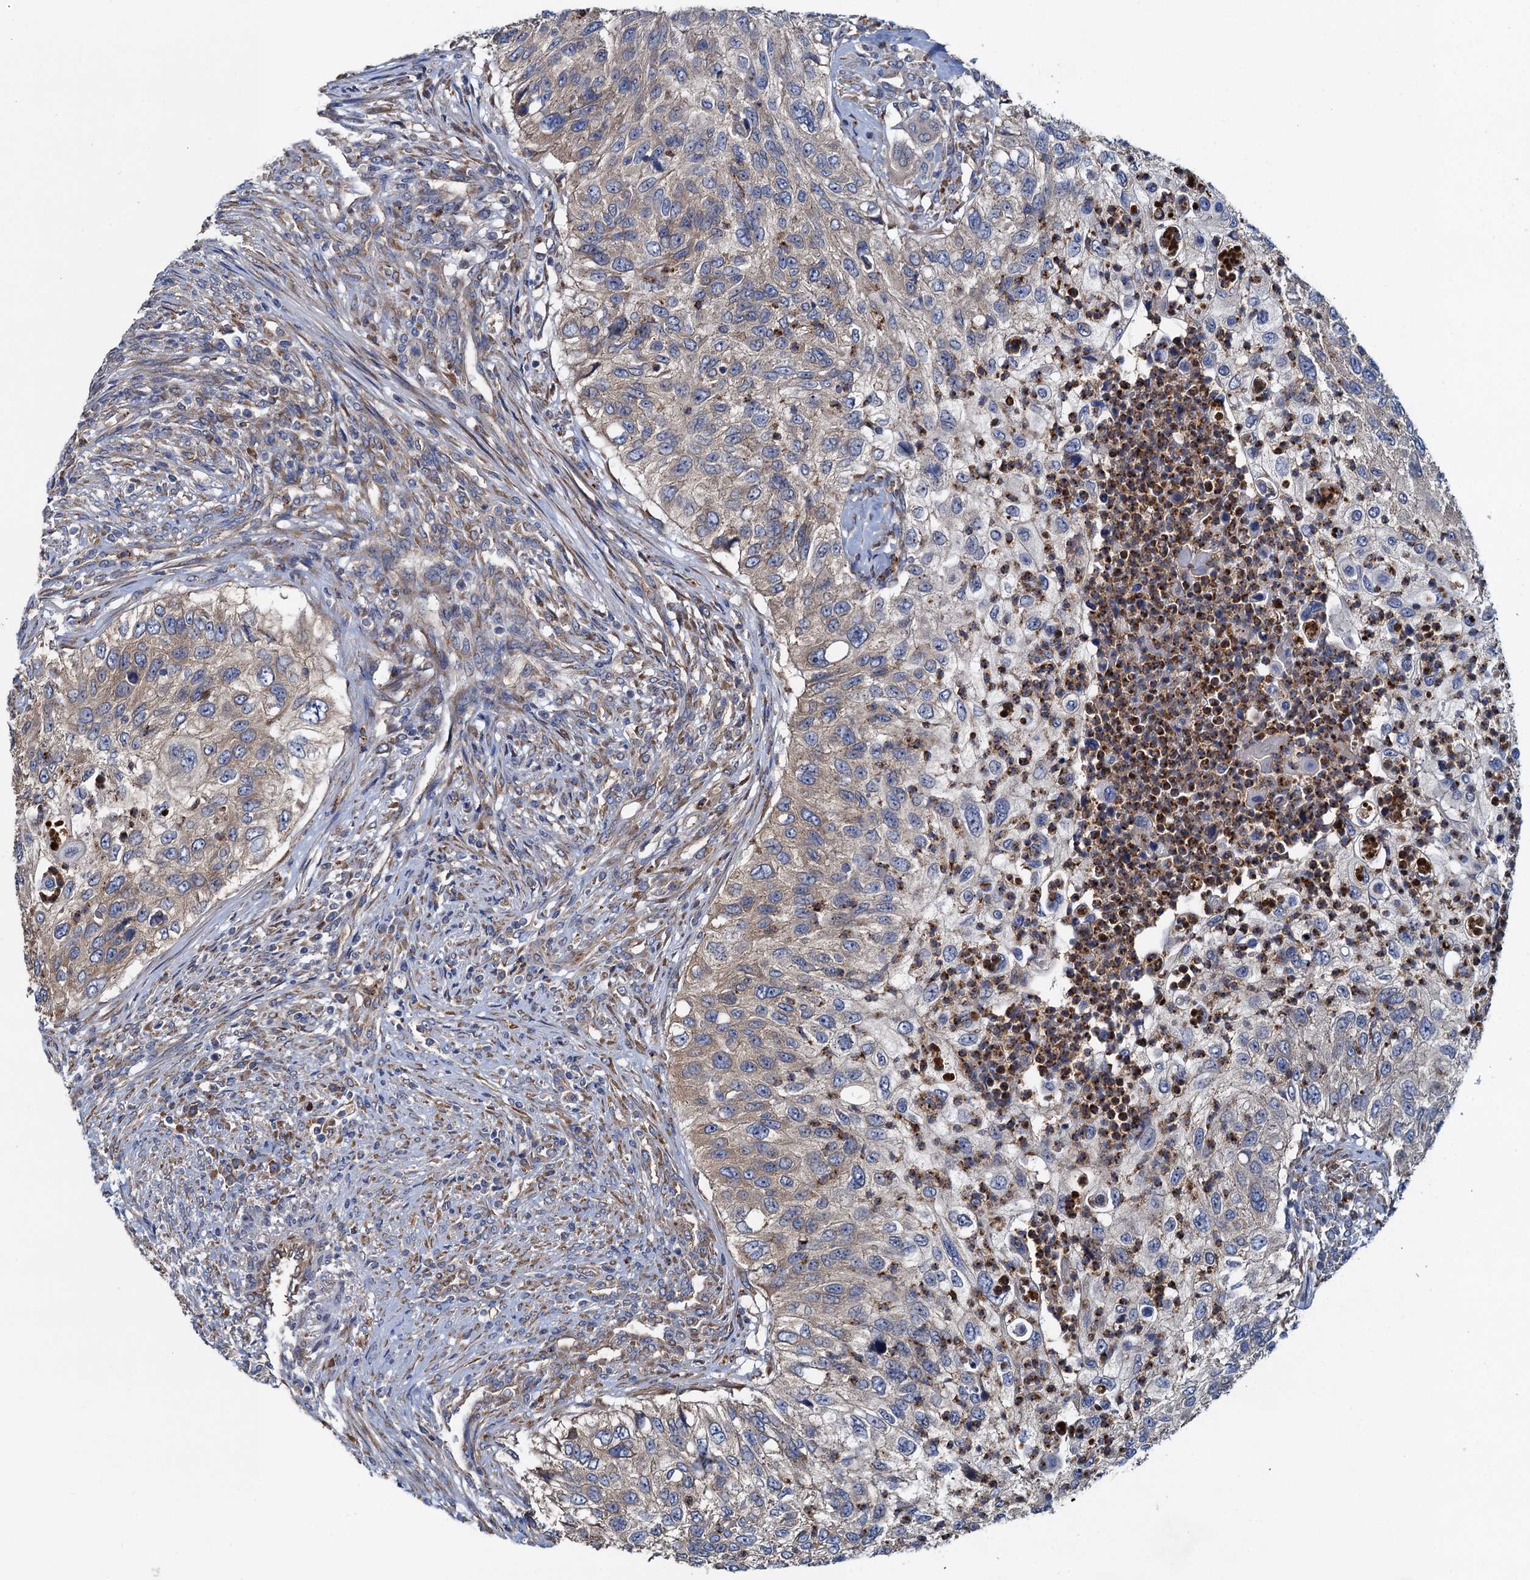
{"staining": {"intensity": "weak", "quantity": "<25%", "location": "cytoplasmic/membranous"}, "tissue": "urothelial cancer", "cell_type": "Tumor cells", "image_type": "cancer", "snomed": [{"axis": "morphology", "description": "Urothelial carcinoma, High grade"}, {"axis": "topography", "description": "Urinary bladder"}], "caption": "The histopathology image demonstrates no staining of tumor cells in urothelial cancer.", "gene": "ADCY9", "patient": {"sex": "female", "age": 60}}